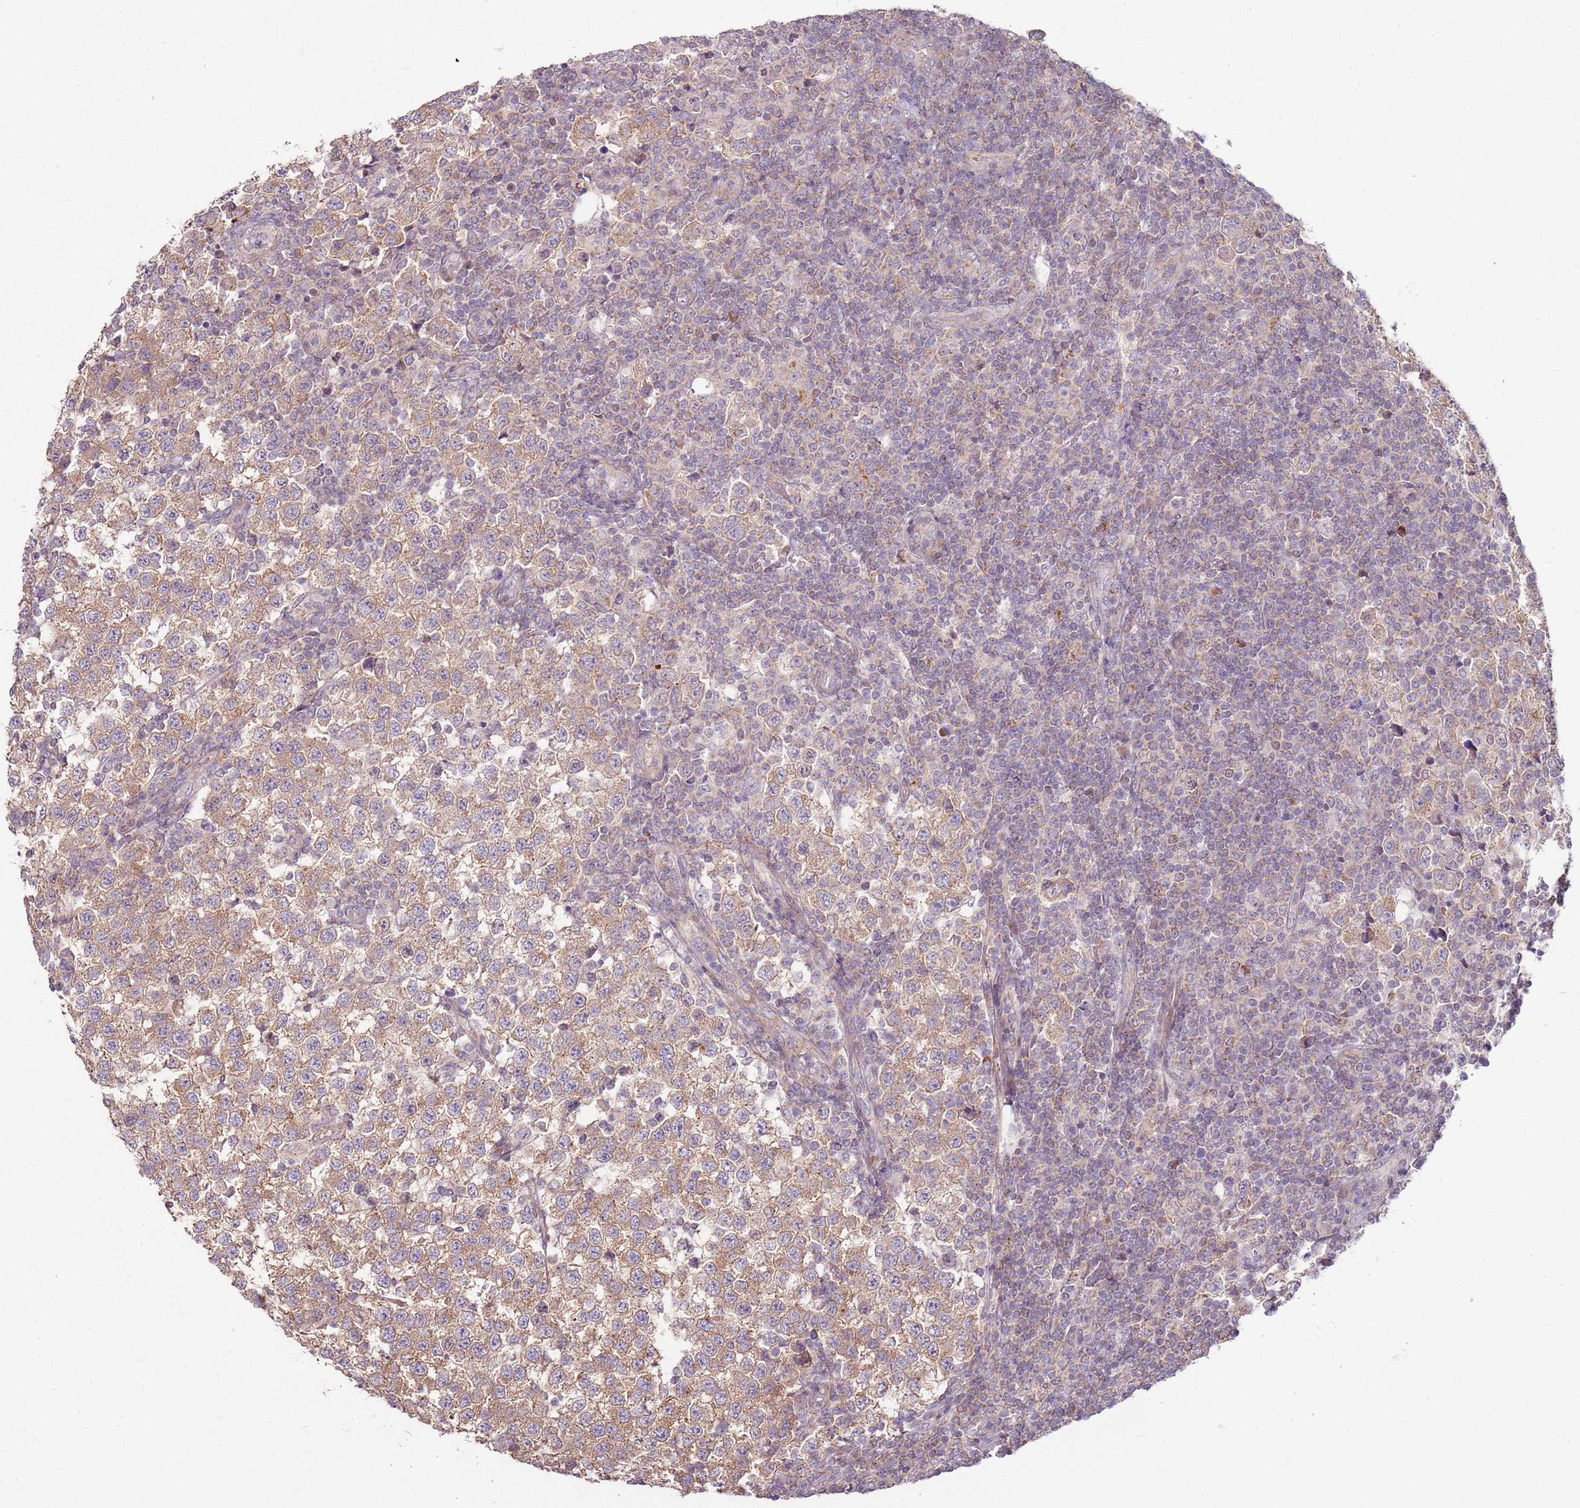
{"staining": {"intensity": "weak", "quantity": ">75%", "location": "cytoplasmic/membranous"}, "tissue": "testis cancer", "cell_type": "Tumor cells", "image_type": "cancer", "snomed": [{"axis": "morphology", "description": "Seminoma, NOS"}, {"axis": "topography", "description": "Testis"}], "caption": "This histopathology image exhibits testis seminoma stained with immunohistochemistry (IHC) to label a protein in brown. The cytoplasmic/membranous of tumor cells show weak positivity for the protein. Nuclei are counter-stained blue.", "gene": "SPATA31D1", "patient": {"sex": "male", "age": 34}}